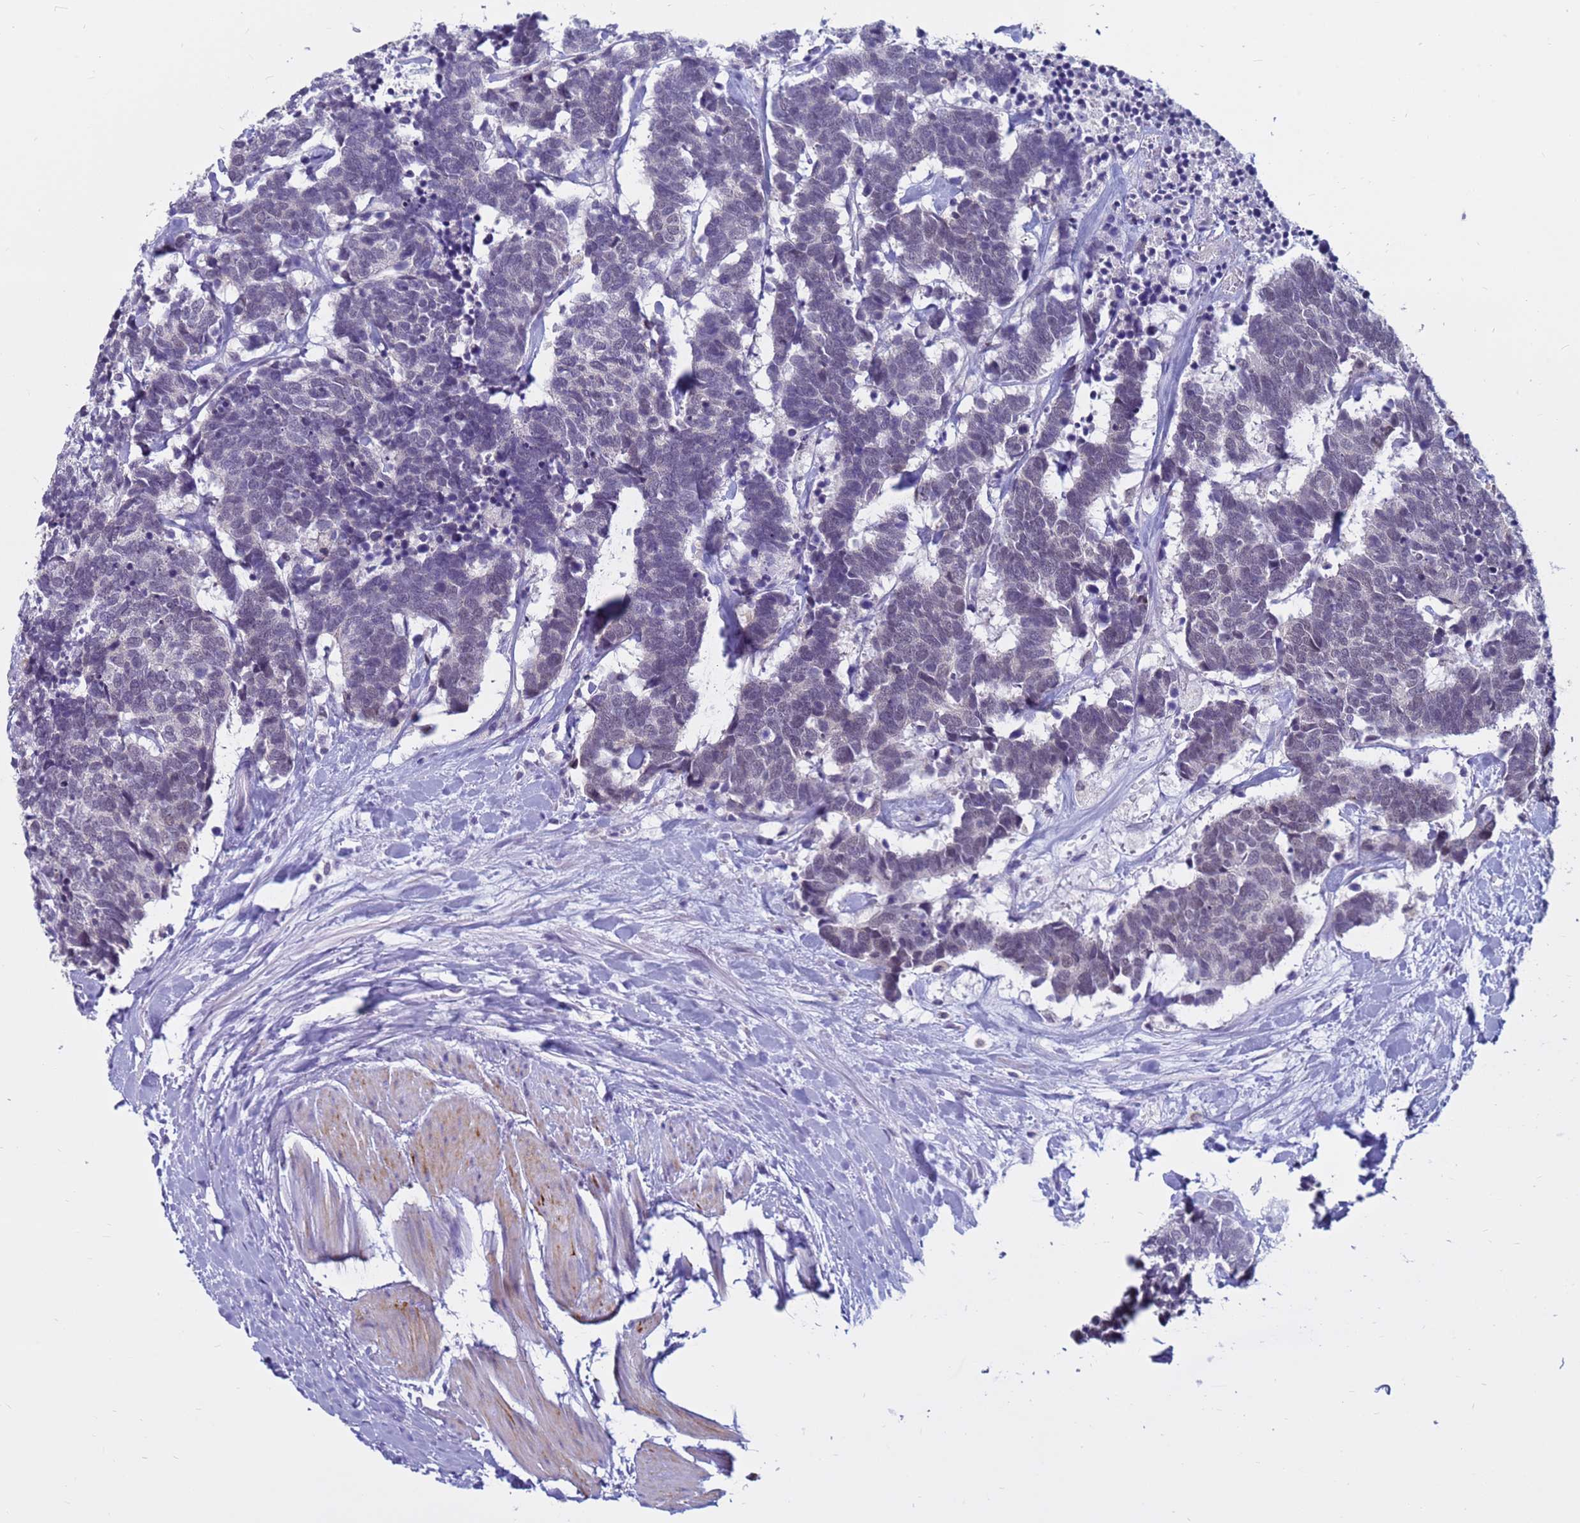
{"staining": {"intensity": "negative", "quantity": "none", "location": "none"}, "tissue": "carcinoid", "cell_type": "Tumor cells", "image_type": "cancer", "snomed": [{"axis": "morphology", "description": "Carcinoma, NOS"}, {"axis": "morphology", "description": "Carcinoid, malignant, NOS"}, {"axis": "topography", "description": "Urinary bladder"}], "caption": "Tumor cells show no significant protein positivity in carcinoma. (DAB (3,3'-diaminobenzidine) immunohistochemistry with hematoxylin counter stain).", "gene": "CDK2AP2", "patient": {"sex": "male", "age": 57}}